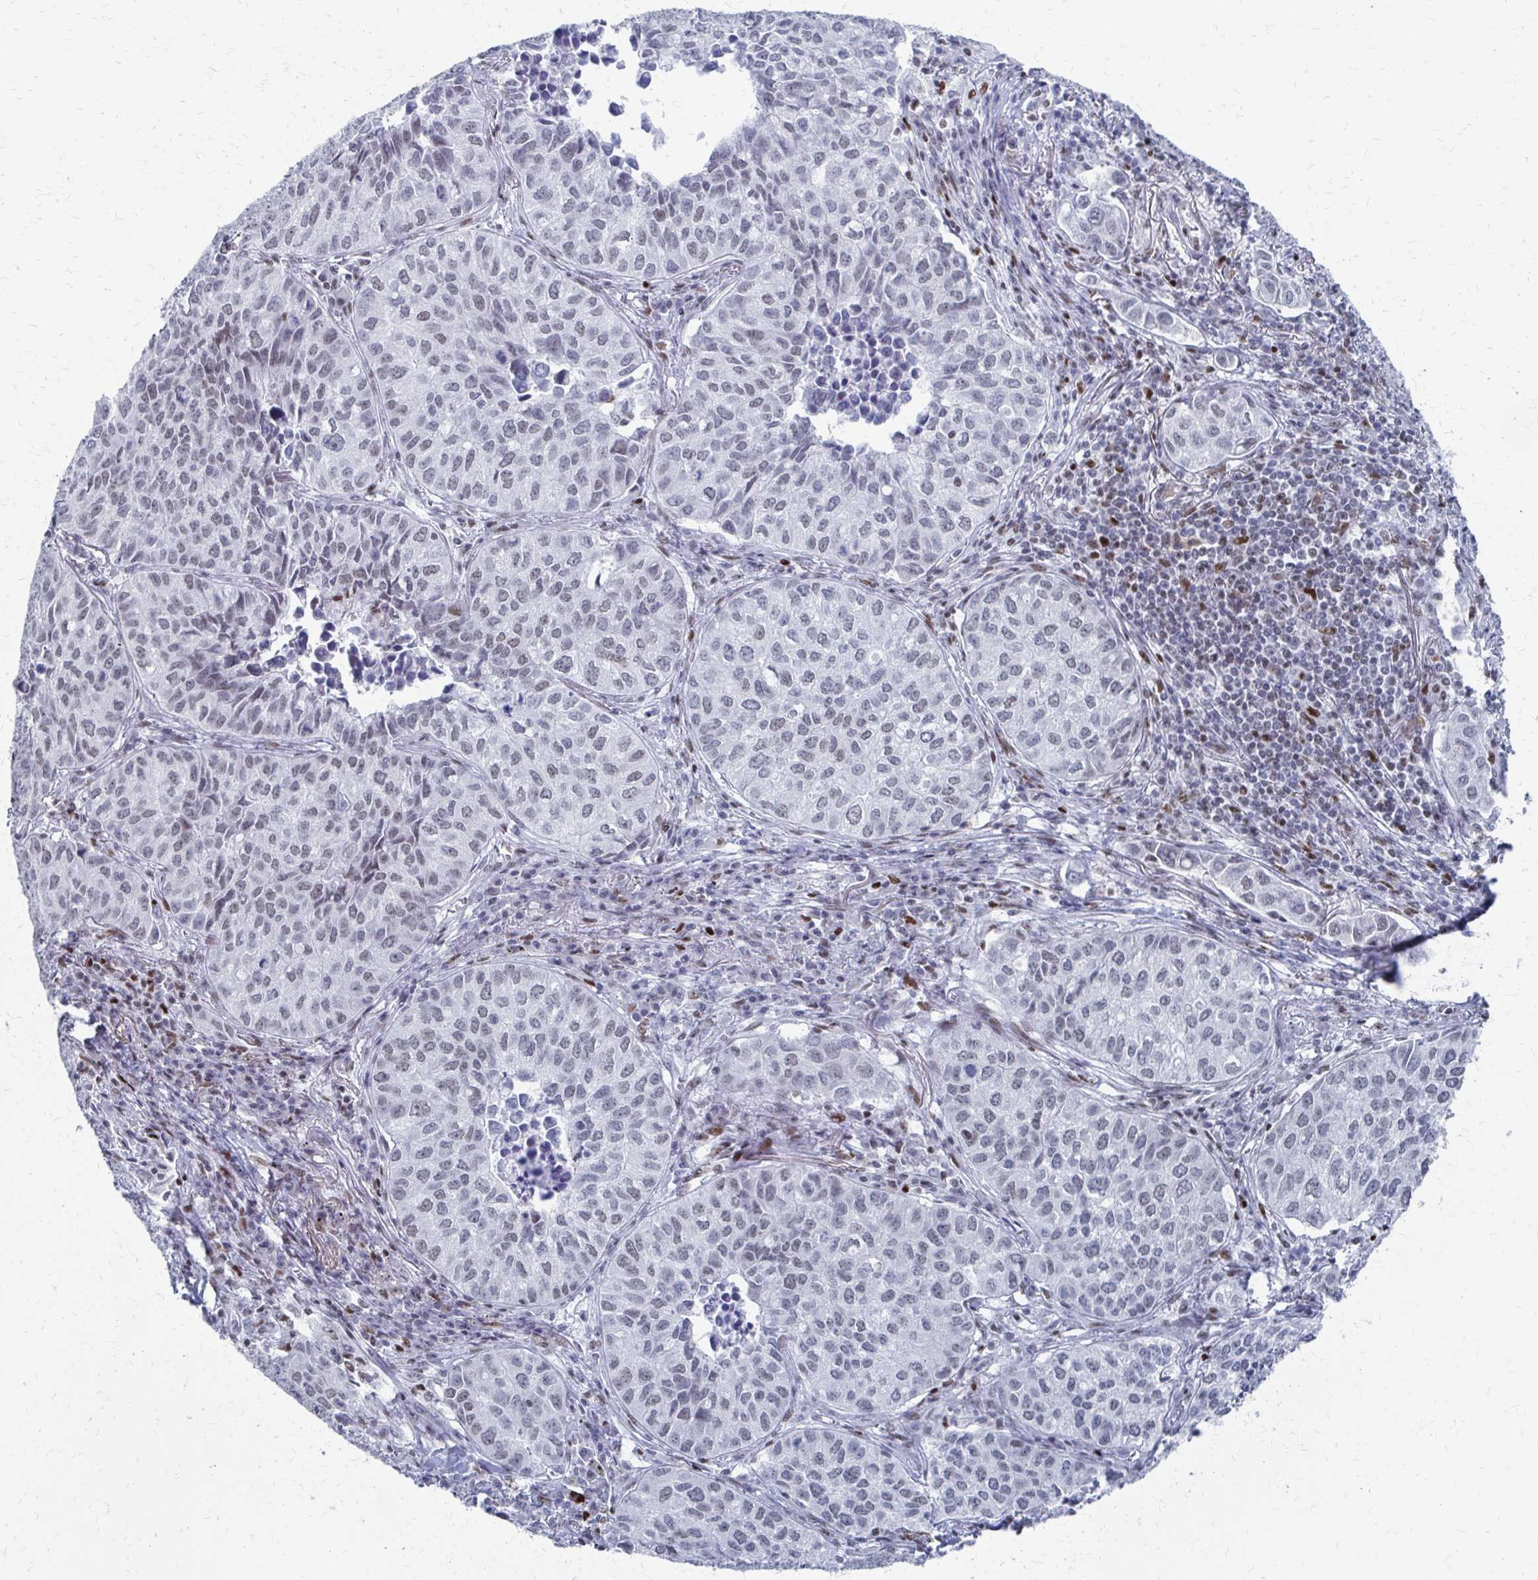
{"staining": {"intensity": "weak", "quantity": ">75%", "location": "nuclear"}, "tissue": "lung cancer", "cell_type": "Tumor cells", "image_type": "cancer", "snomed": [{"axis": "morphology", "description": "Adenocarcinoma, NOS"}, {"axis": "topography", "description": "Lung"}], "caption": "About >75% of tumor cells in lung cancer display weak nuclear protein expression as visualized by brown immunohistochemical staining.", "gene": "CDIN1", "patient": {"sex": "female", "age": 50}}